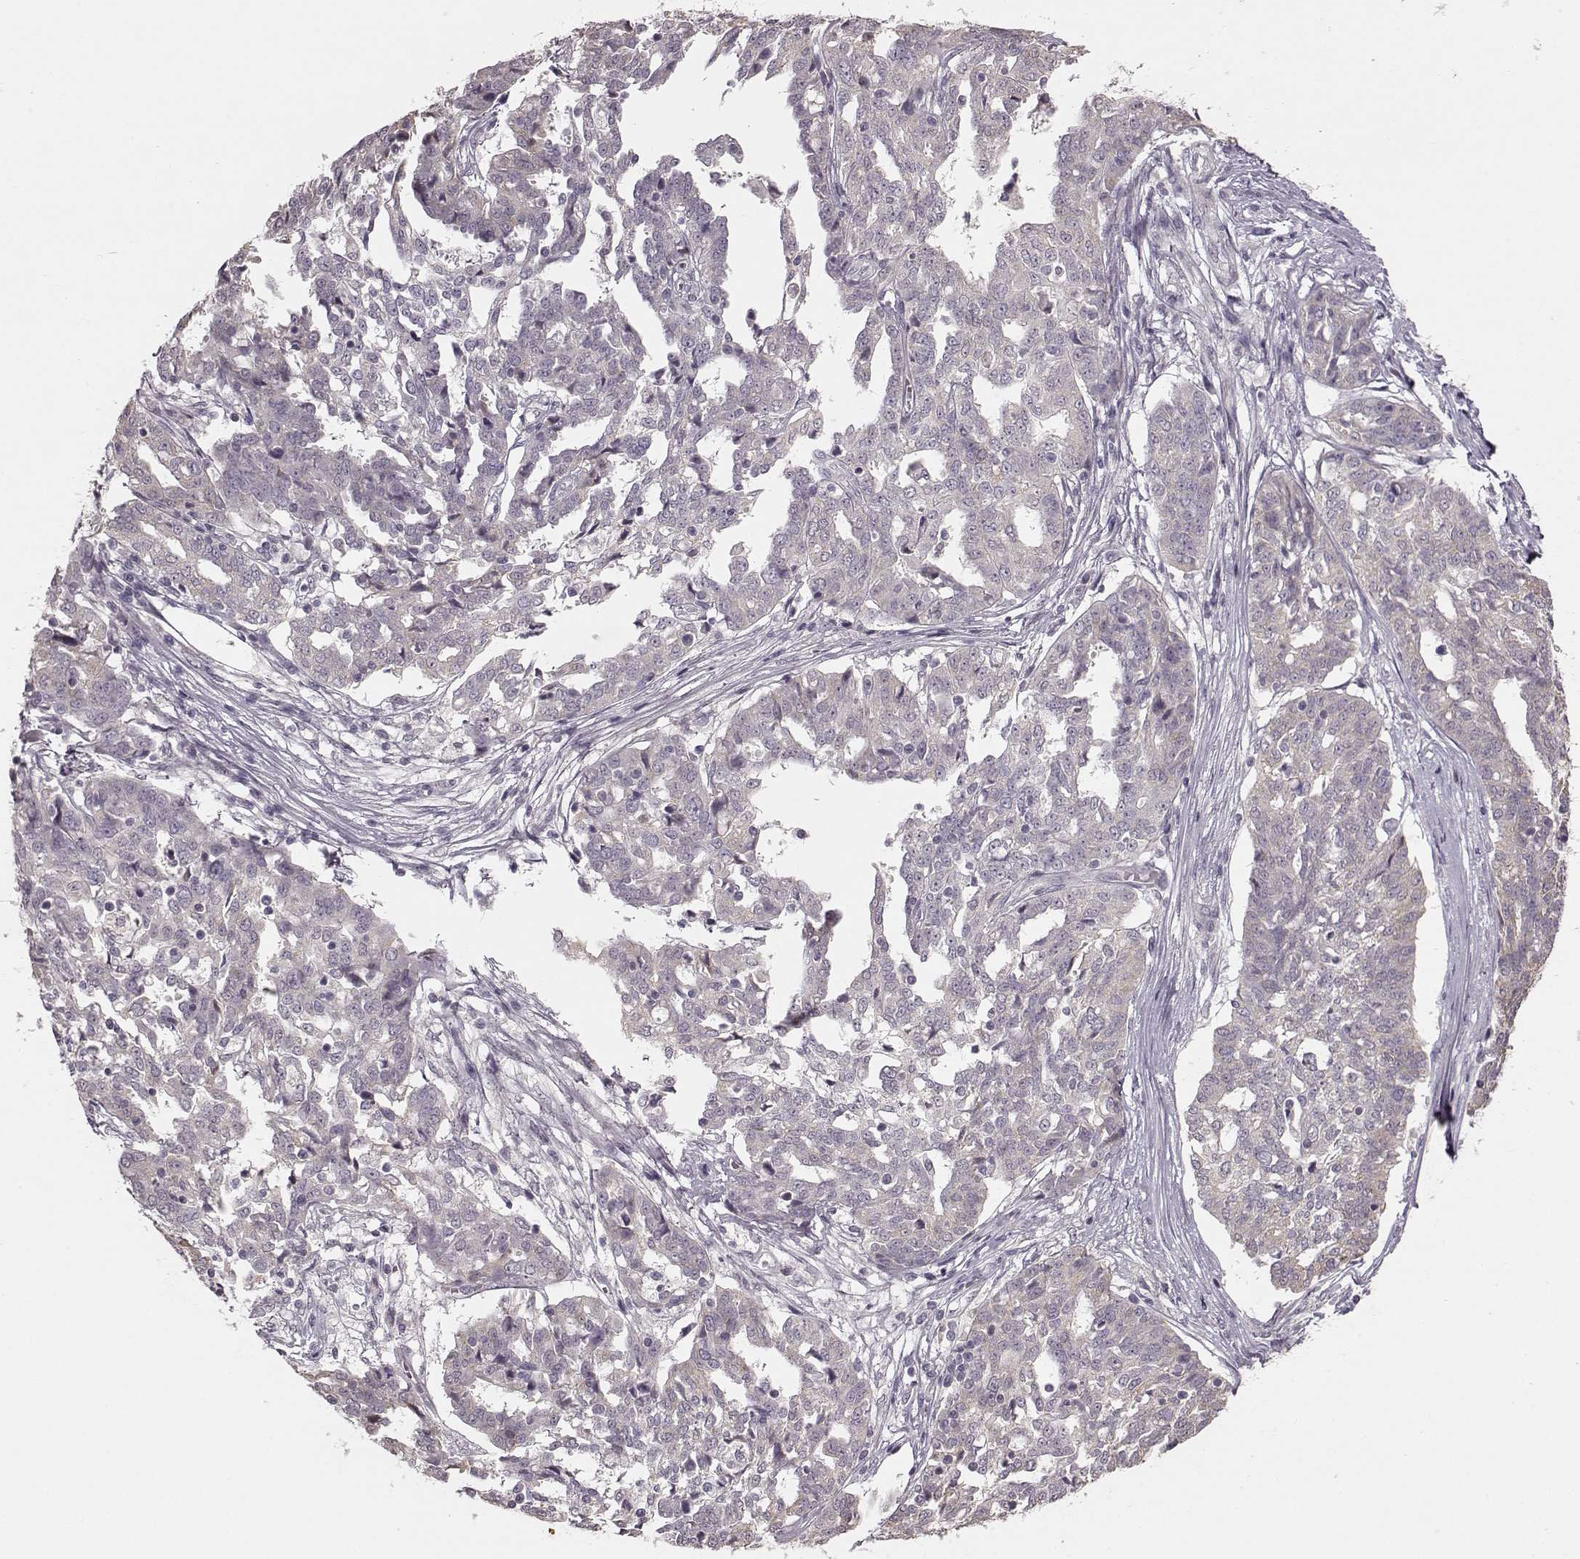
{"staining": {"intensity": "negative", "quantity": "none", "location": "none"}, "tissue": "ovarian cancer", "cell_type": "Tumor cells", "image_type": "cancer", "snomed": [{"axis": "morphology", "description": "Cystadenocarcinoma, serous, NOS"}, {"axis": "topography", "description": "Ovary"}], "caption": "Tumor cells are negative for protein expression in human serous cystadenocarcinoma (ovarian). The staining is performed using DAB (3,3'-diaminobenzidine) brown chromogen with nuclei counter-stained in using hematoxylin.", "gene": "MAP6D1", "patient": {"sex": "female", "age": 67}}